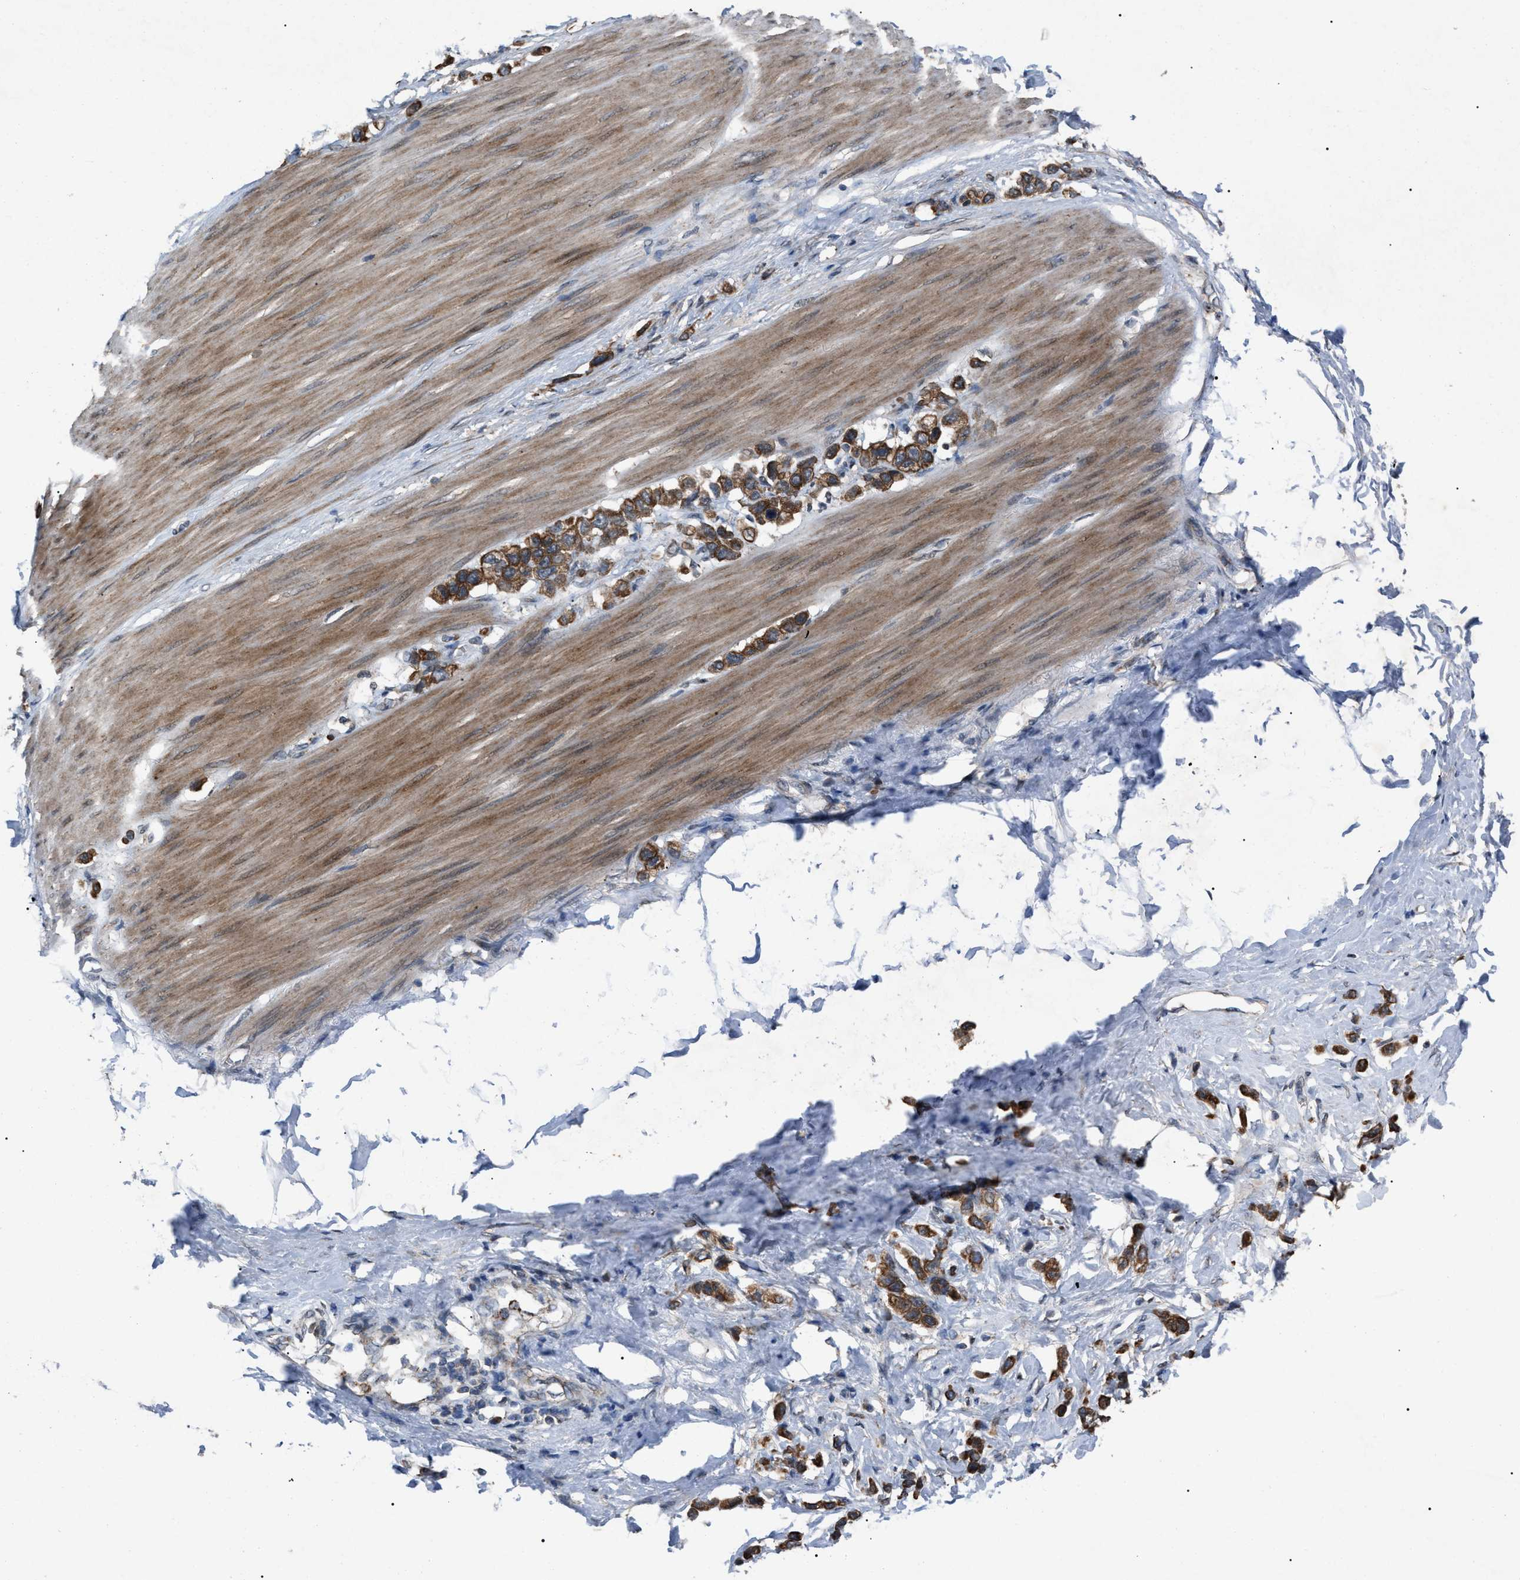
{"staining": {"intensity": "strong", "quantity": ">75%", "location": "cytoplasmic/membranous"}, "tissue": "stomach cancer", "cell_type": "Tumor cells", "image_type": "cancer", "snomed": [{"axis": "morphology", "description": "Adenocarcinoma, NOS"}, {"axis": "topography", "description": "Stomach"}], "caption": "This is a micrograph of immunohistochemistry staining of stomach adenocarcinoma, which shows strong expression in the cytoplasmic/membranous of tumor cells.", "gene": "ZFAND2A", "patient": {"sex": "female", "age": 65}}